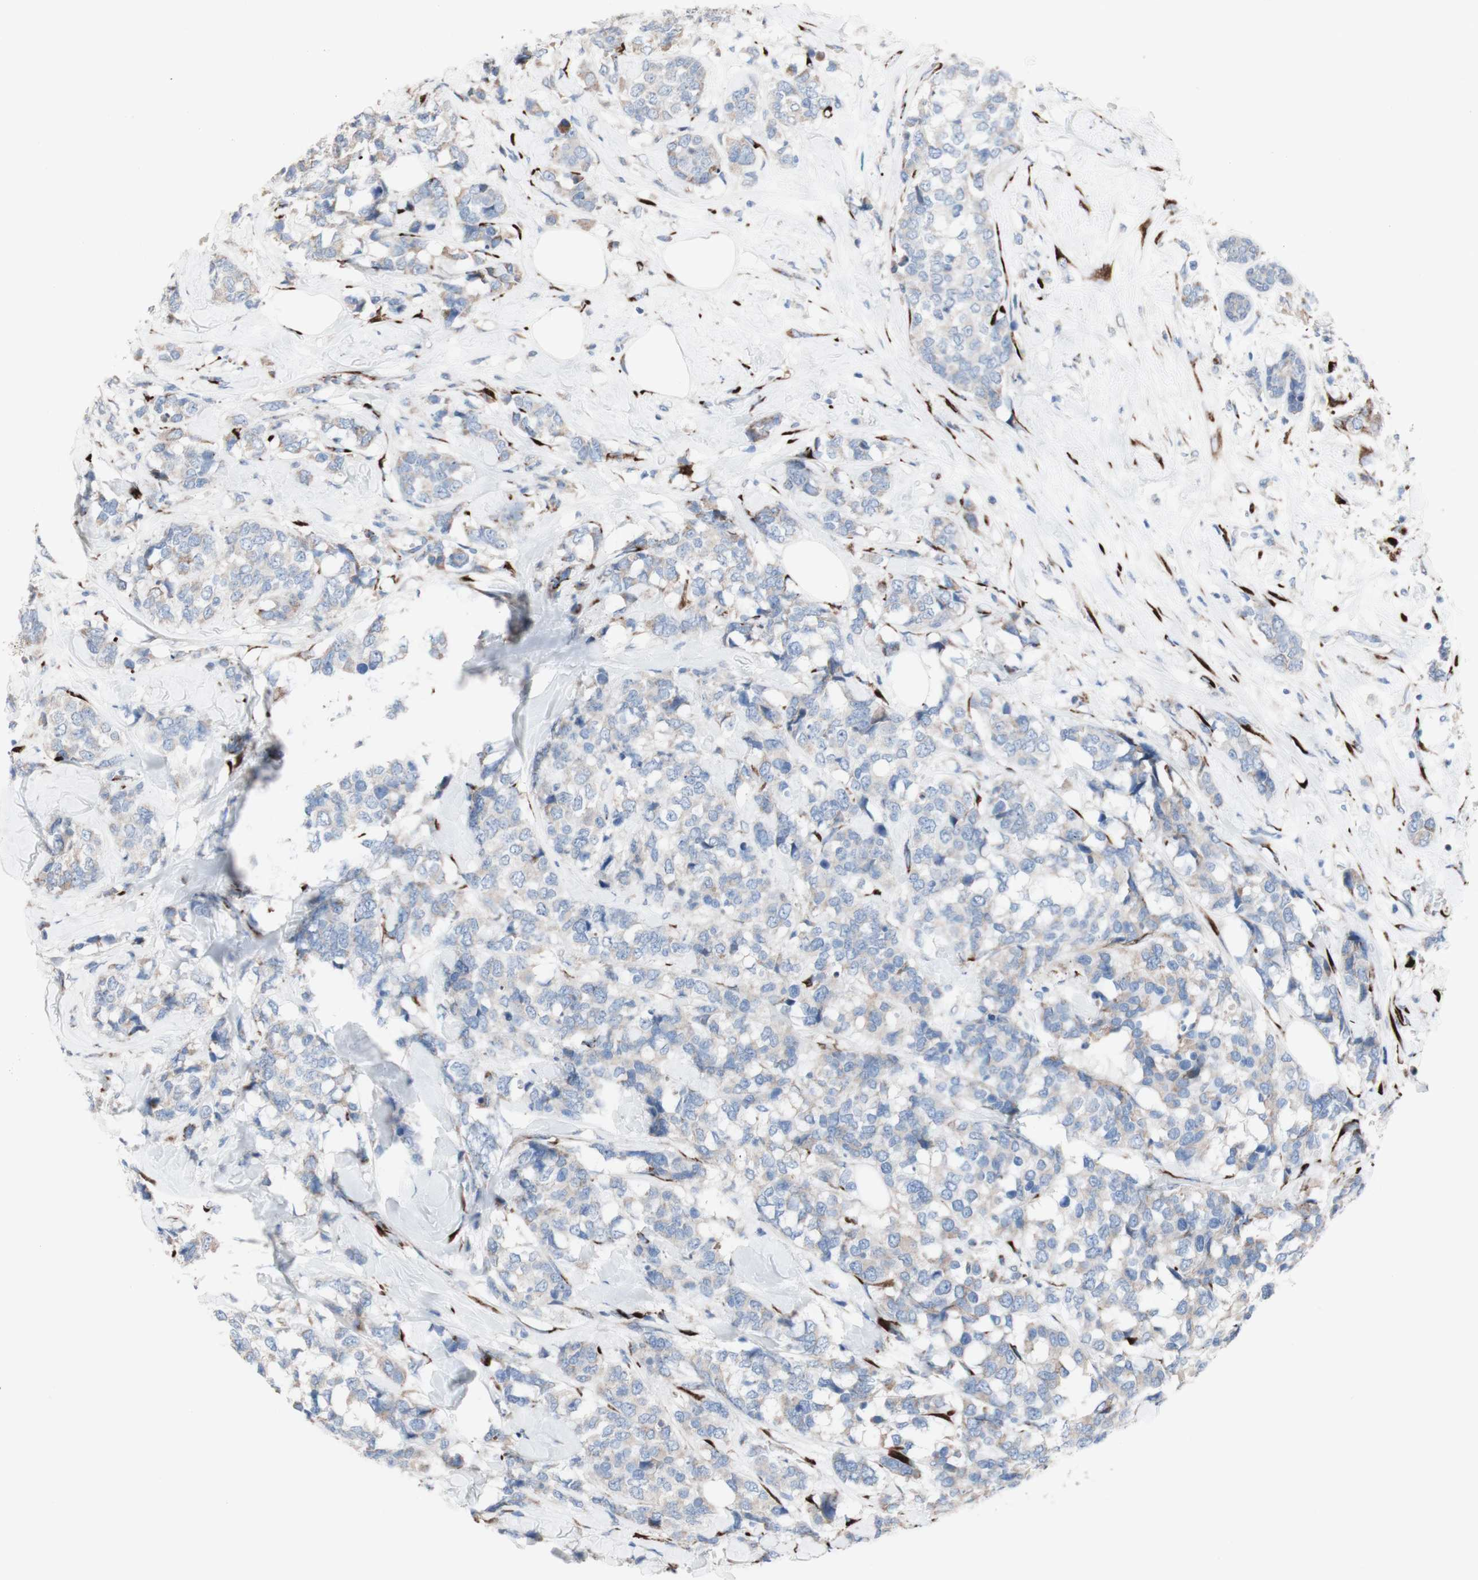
{"staining": {"intensity": "weak", "quantity": "<25%", "location": "cytoplasmic/membranous"}, "tissue": "breast cancer", "cell_type": "Tumor cells", "image_type": "cancer", "snomed": [{"axis": "morphology", "description": "Lobular carcinoma"}, {"axis": "topography", "description": "Breast"}], "caption": "Breast cancer was stained to show a protein in brown. There is no significant staining in tumor cells.", "gene": "AGPAT5", "patient": {"sex": "female", "age": 59}}